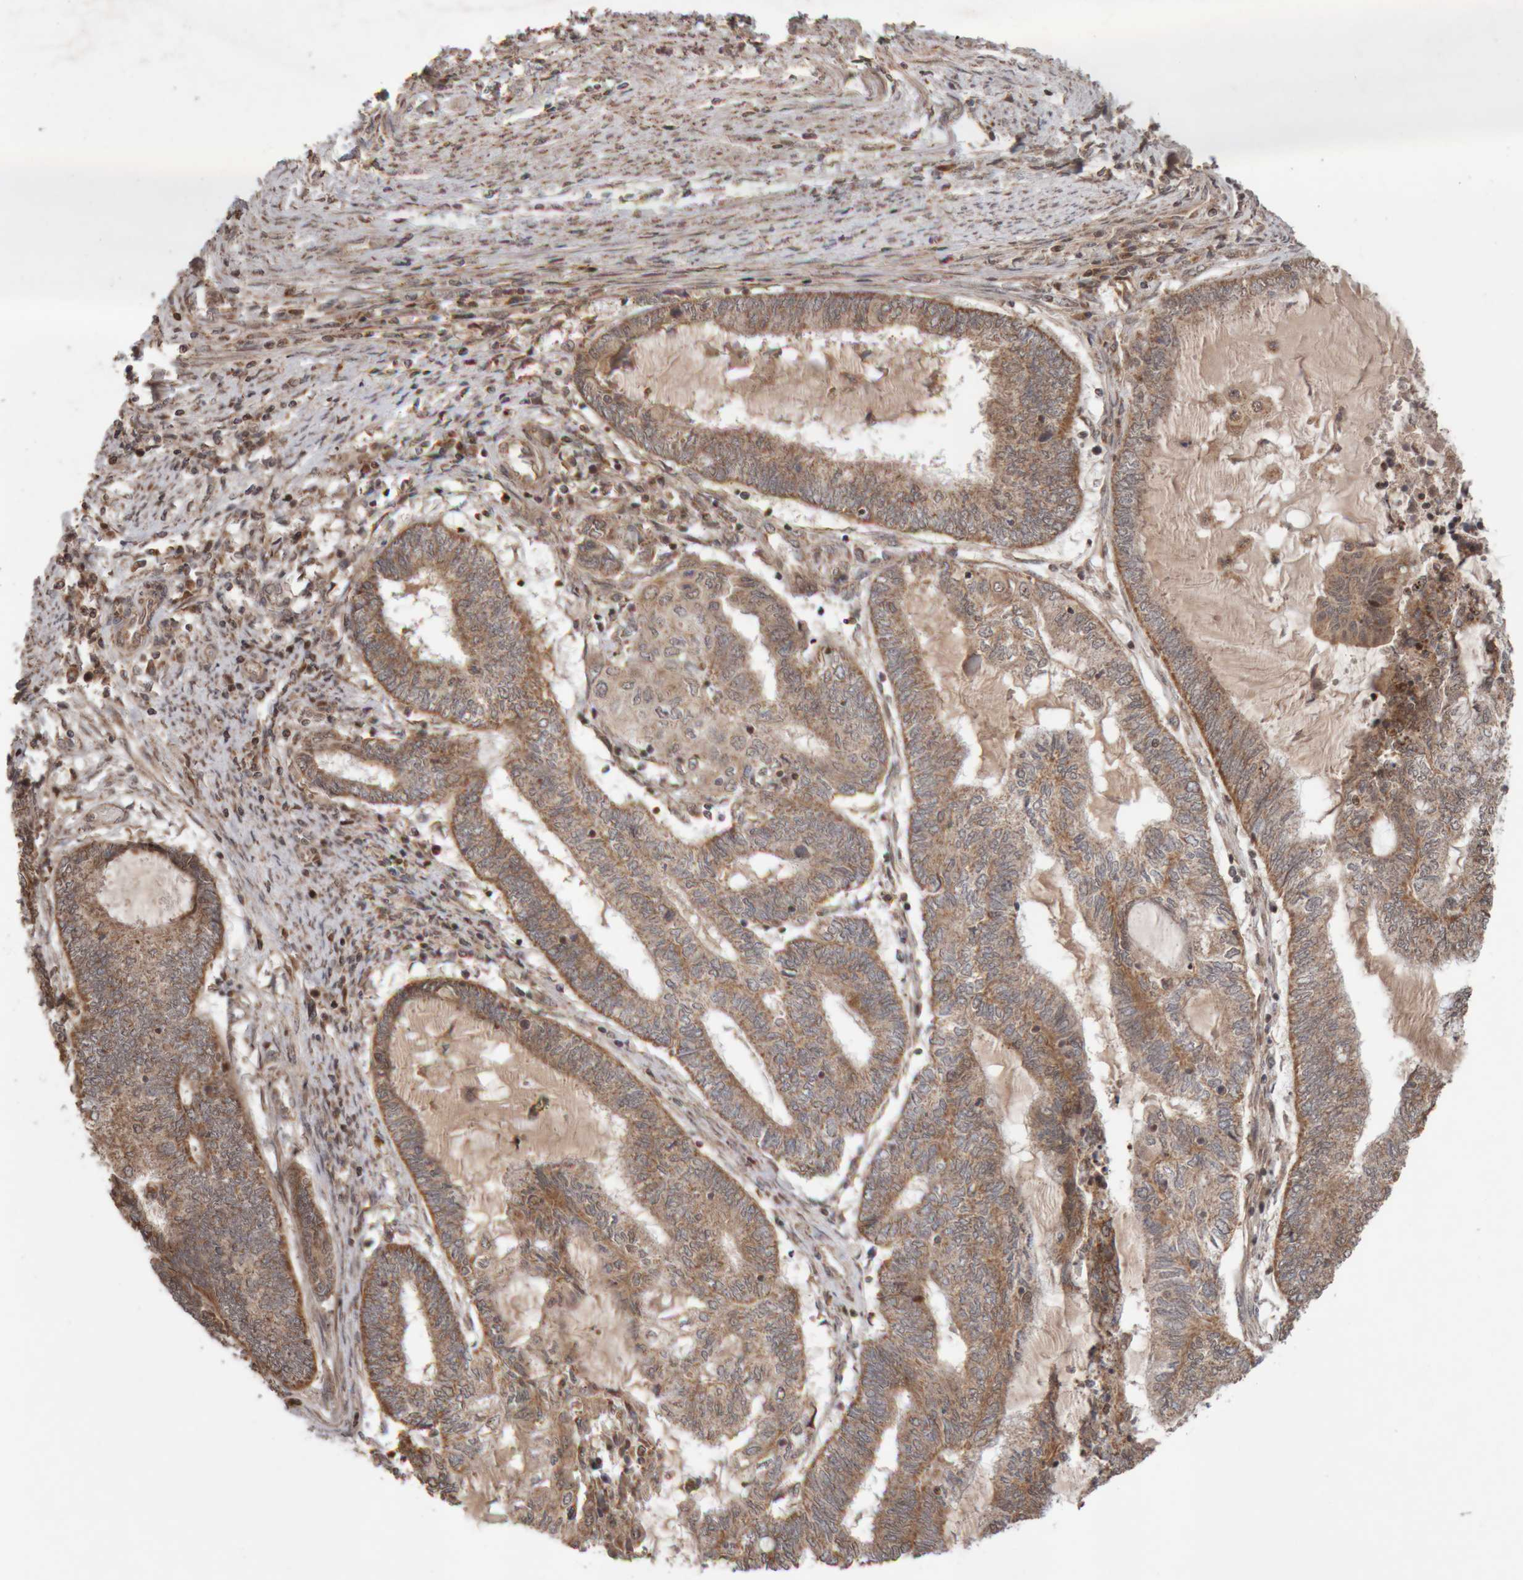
{"staining": {"intensity": "moderate", "quantity": ">75%", "location": "cytoplasmic/membranous"}, "tissue": "endometrial cancer", "cell_type": "Tumor cells", "image_type": "cancer", "snomed": [{"axis": "morphology", "description": "Adenocarcinoma, NOS"}, {"axis": "topography", "description": "Uterus"}, {"axis": "topography", "description": "Endometrium"}], "caption": "This image displays immunohistochemistry (IHC) staining of adenocarcinoma (endometrial), with medium moderate cytoplasmic/membranous staining in approximately >75% of tumor cells.", "gene": "KIF21B", "patient": {"sex": "female", "age": 70}}